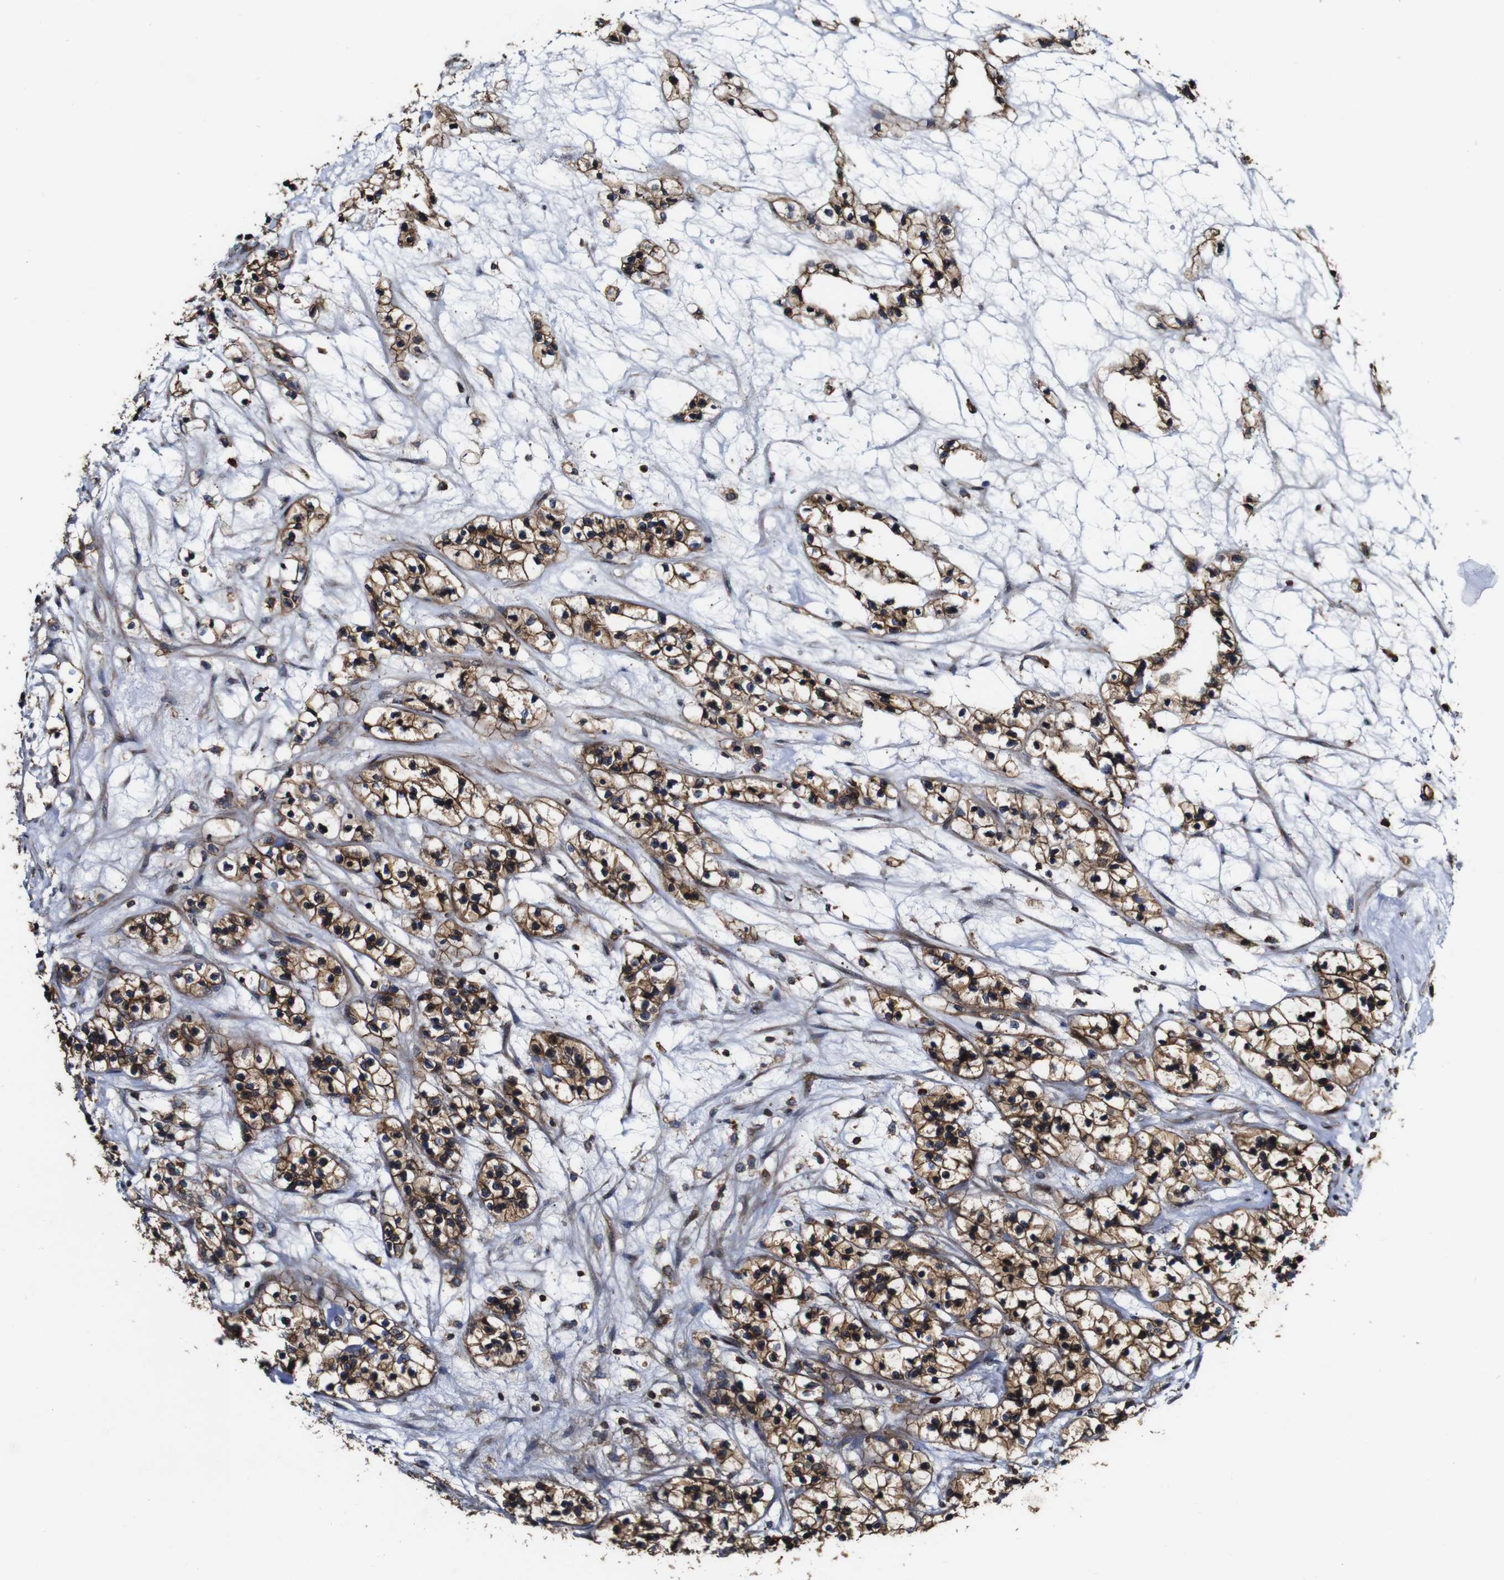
{"staining": {"intensity": "moderate", "quantity": ">75%", "location": "cytoplasmic/membranous"}, "tissue": "renal cancer", "cell_type": "Tumor cells", "image_type": "cancer", "snomed": [{"axis": "morphology", "description": "Adenocarcinoma, NOS"}, {"axis": "topography", "description": "Kidney"}], "caption": "Adenocarcinoma (renal) stained with immunohistochemistry displays moderate cytoplasmic/membranous staining in approximately >75% of tumor cells.", "gene": "TNIK", "patient": {"sex": "female", "age": 57}}